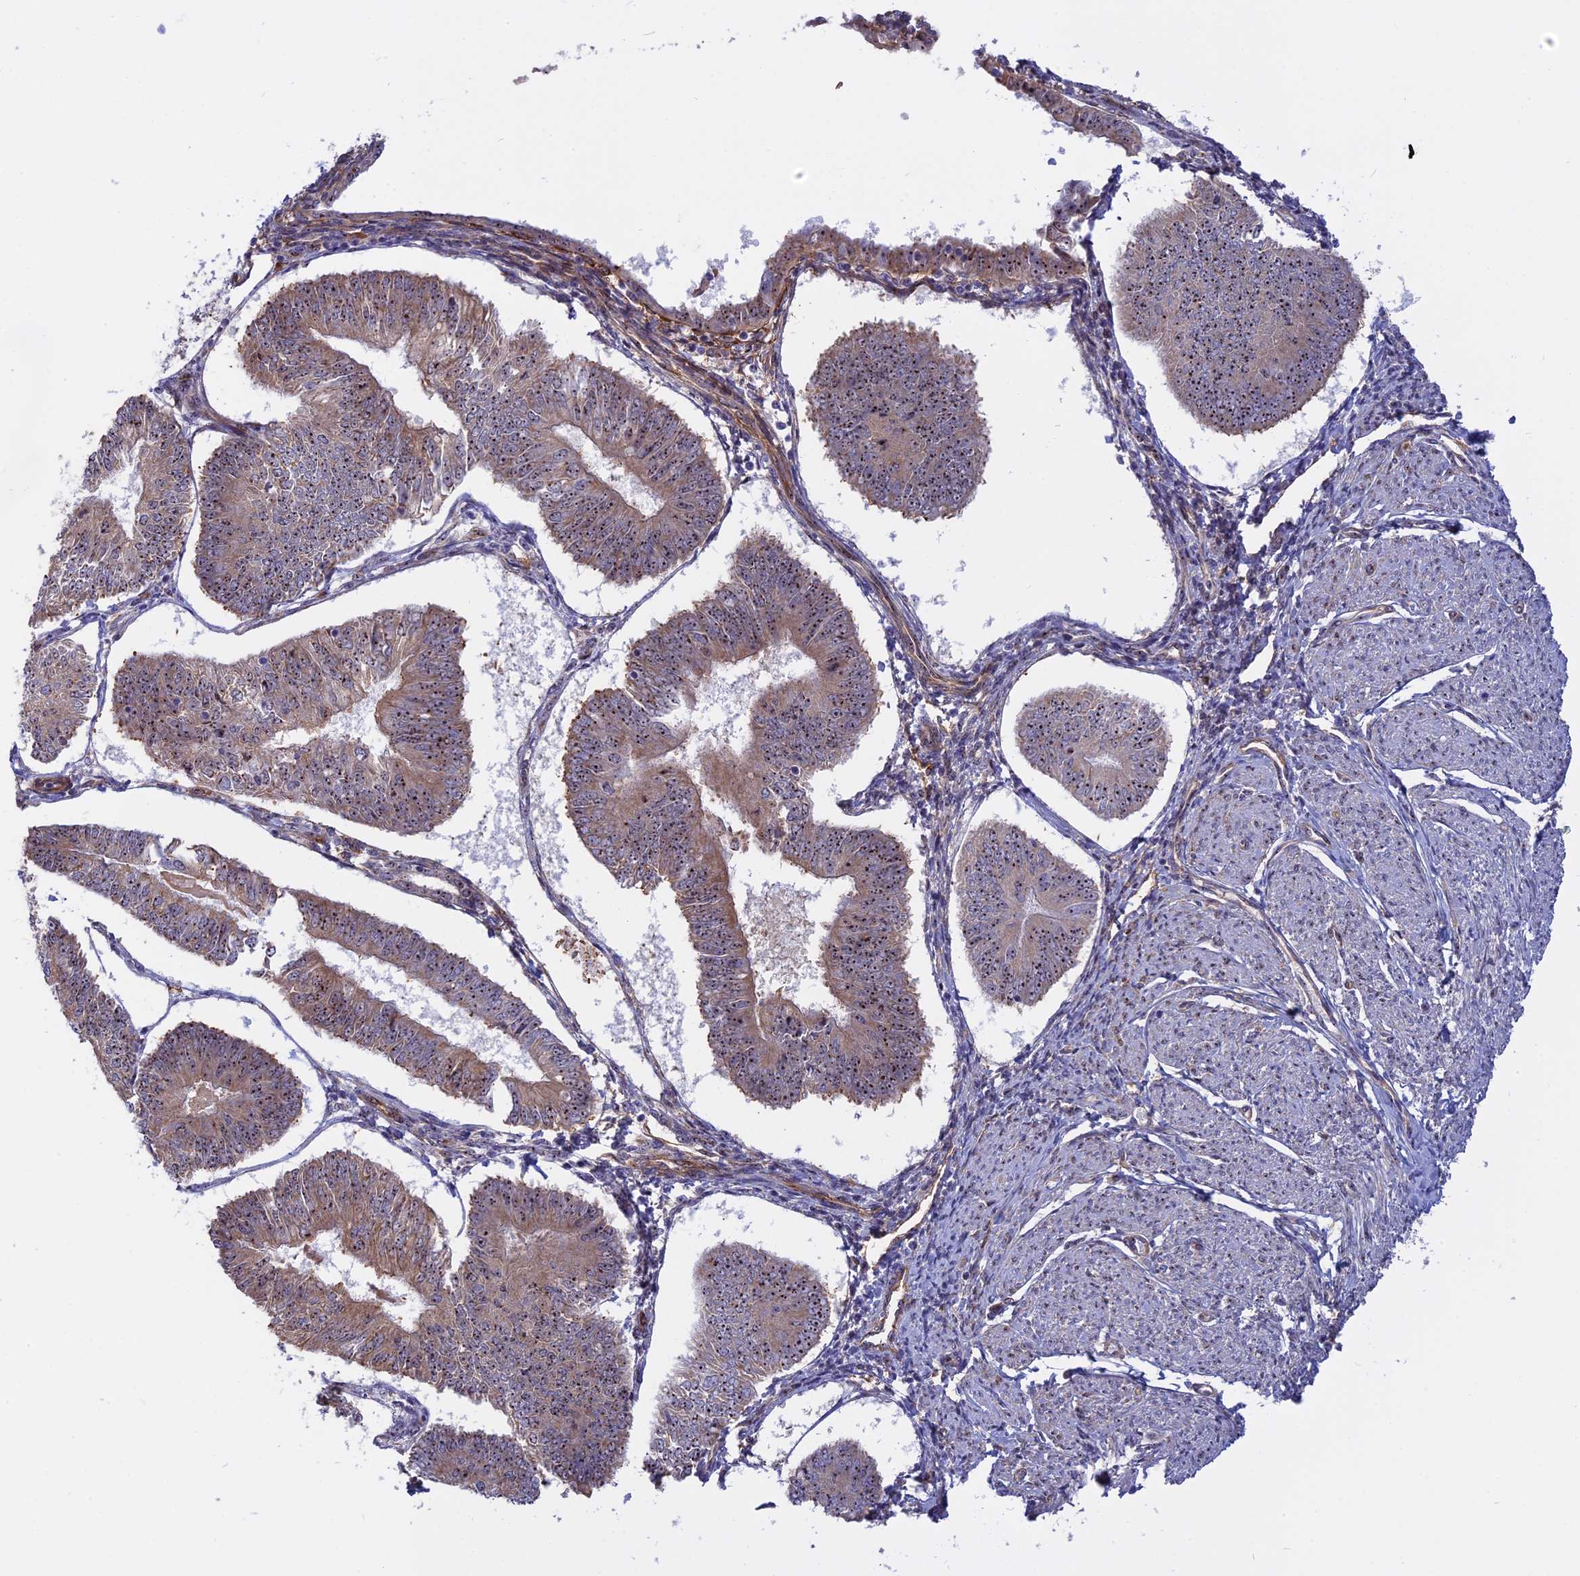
{"staining": {"intensity": "moderate", "quantity": "25%-75%", "location": "cytoplasmic/membranous,nuclear"}, "tissue": "endometrial cancer", "cell_type": "Tumor cells", "image_type": "cancer", "snomed": [{"axis": "morphology", "description": "Adenocarcinoma, NOS"}, {"axis": "topography", "description": "Endometrium"}], "caption": "An image of human endometrial cancer stained for a protein displays moderate cytoplasmic/membranous and nuclear brown staining in tumor cells. The protein is stained brown, and the nuclei are stained in blue (DAB IHC with brightfield microscopy, high magnification).", "gene": "DBNDD1", "patient": {"sex": "female", "age": 58}}